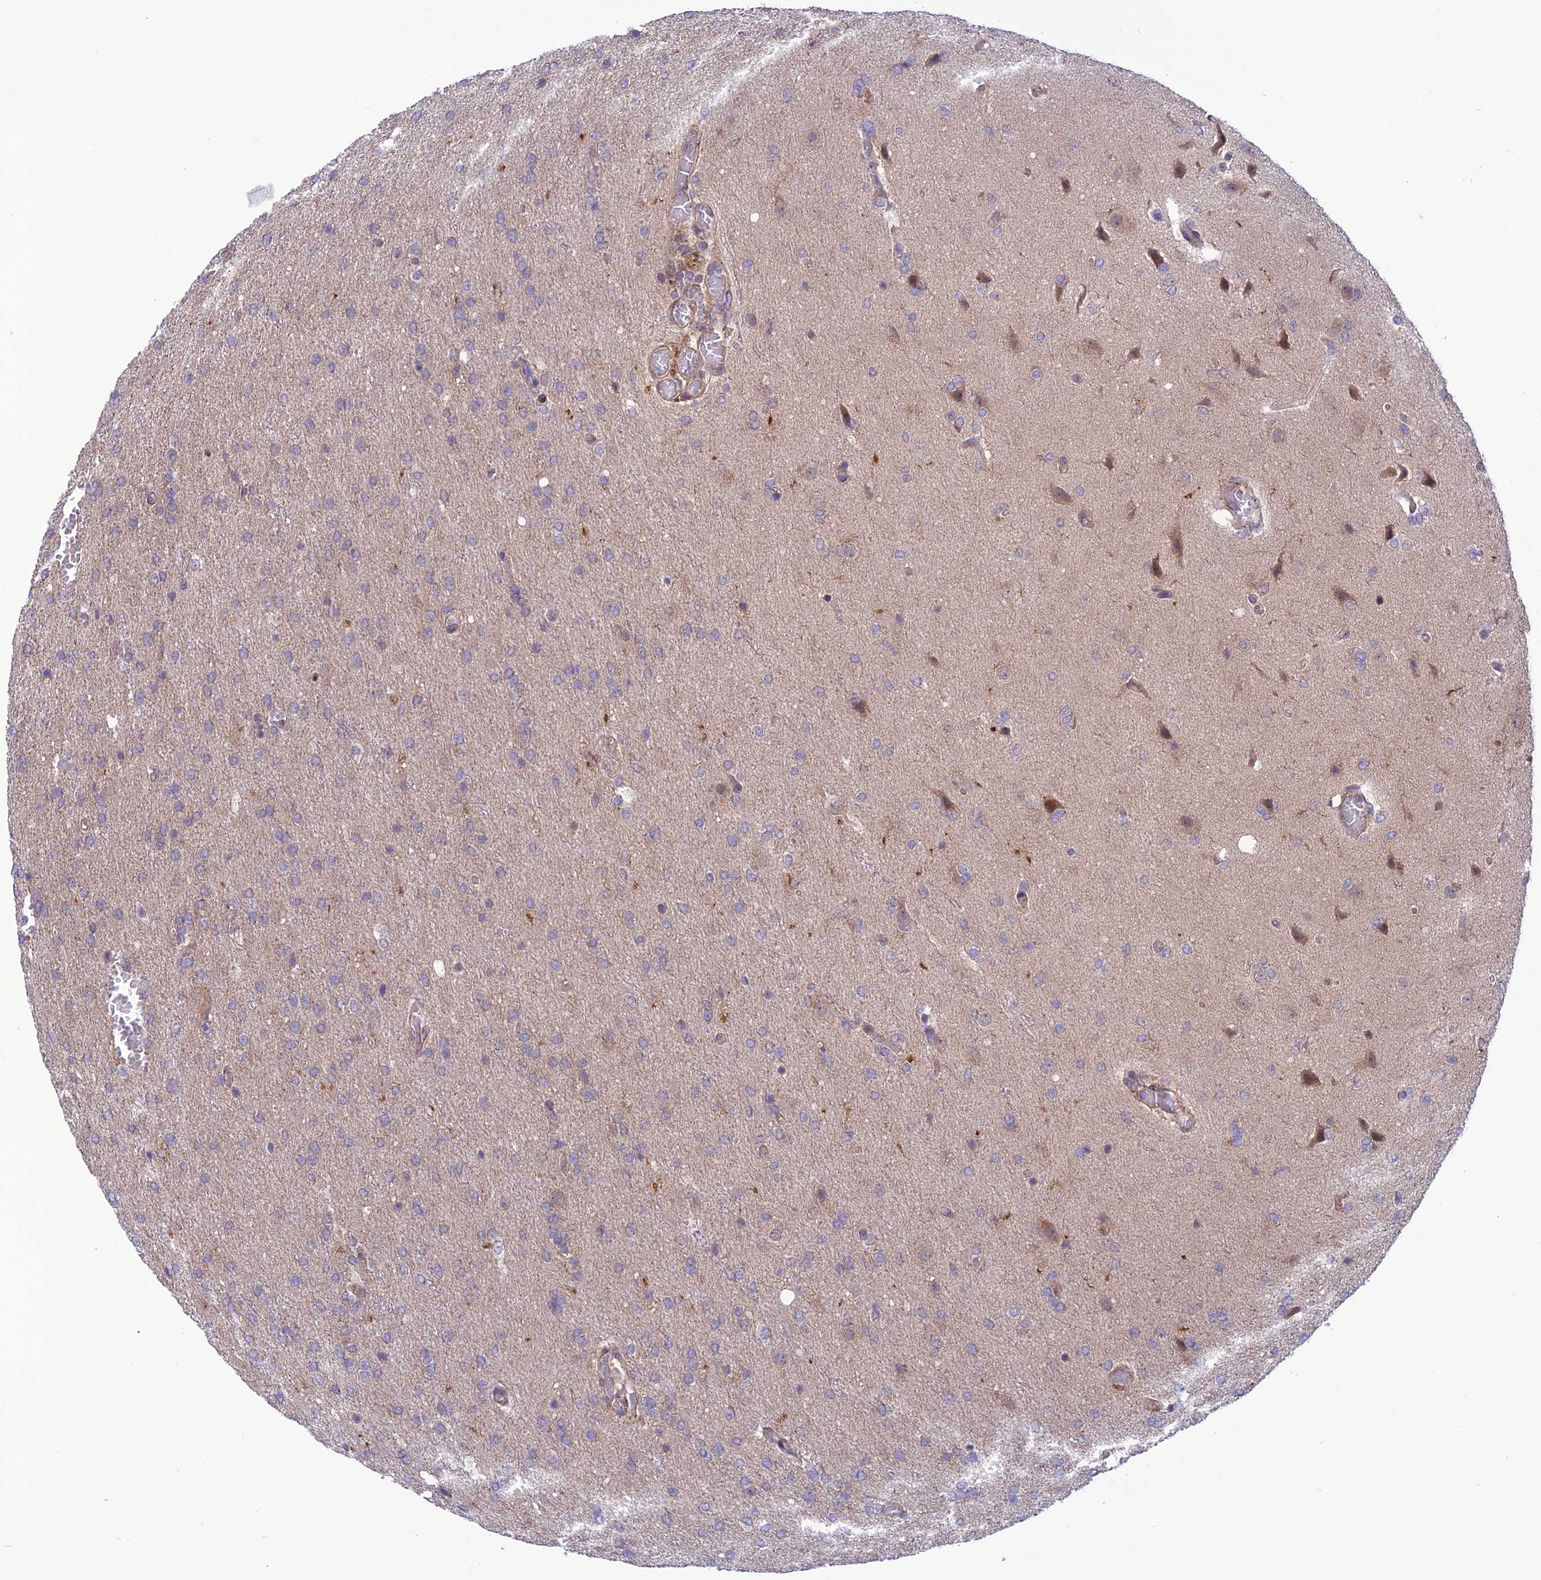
{"staining": {"intensity": "negative", "quantity": "none", "location": "none"}, "tissue": "glioma", "cell_type": "Tumor cells", "image_type": "cancer", "snomed": [{"axis": "morphology", "description": "Glioma, malignant, High grade"}, {"axis": "topography", "description": "Brain"}], "caption": "A high-resolution image shows IHC staining of malignant glioma (high-grade), which demonstrates no significant expression in tumor cells.", "gene": "UROS", "patient": {"sex": "female", "age": 74}}